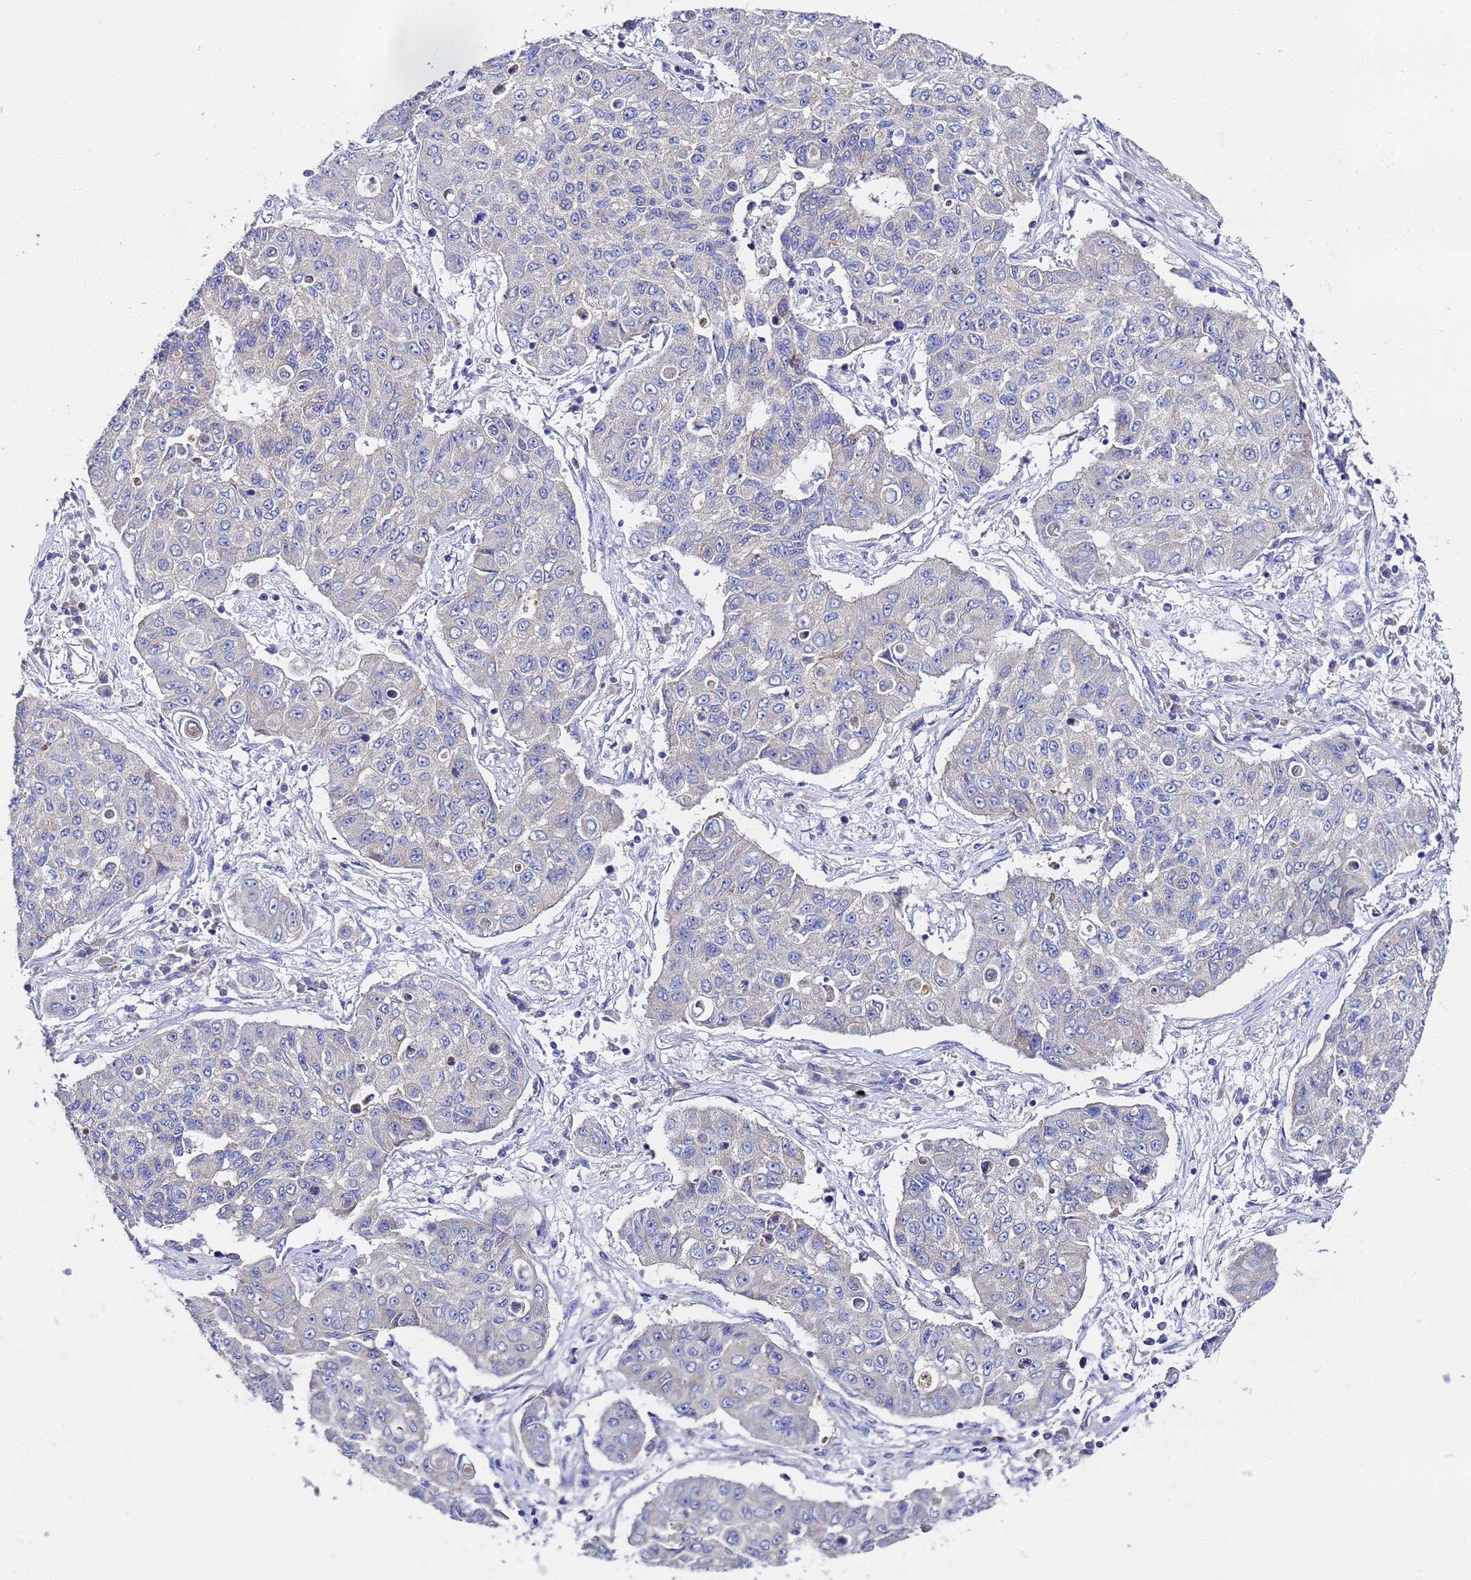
{"staining": {"intensity": "negative", "quantity": "none", "location": "none"}, "tissue": "lung cancer", "cell_type": "Tumor cells", "image_type": "cancer", "snomed": [{"axis": "morphology", "description": "Squamous cell carcinoma, NOS"}, {"axis": "topography", "description": "Lung"}], "caption": "There is no significant expression in tumor cells of lung cancer (squamous cell carcinoma).", "gene": "FAHD2A", "patient": {"sex": "male", "age": 74}}